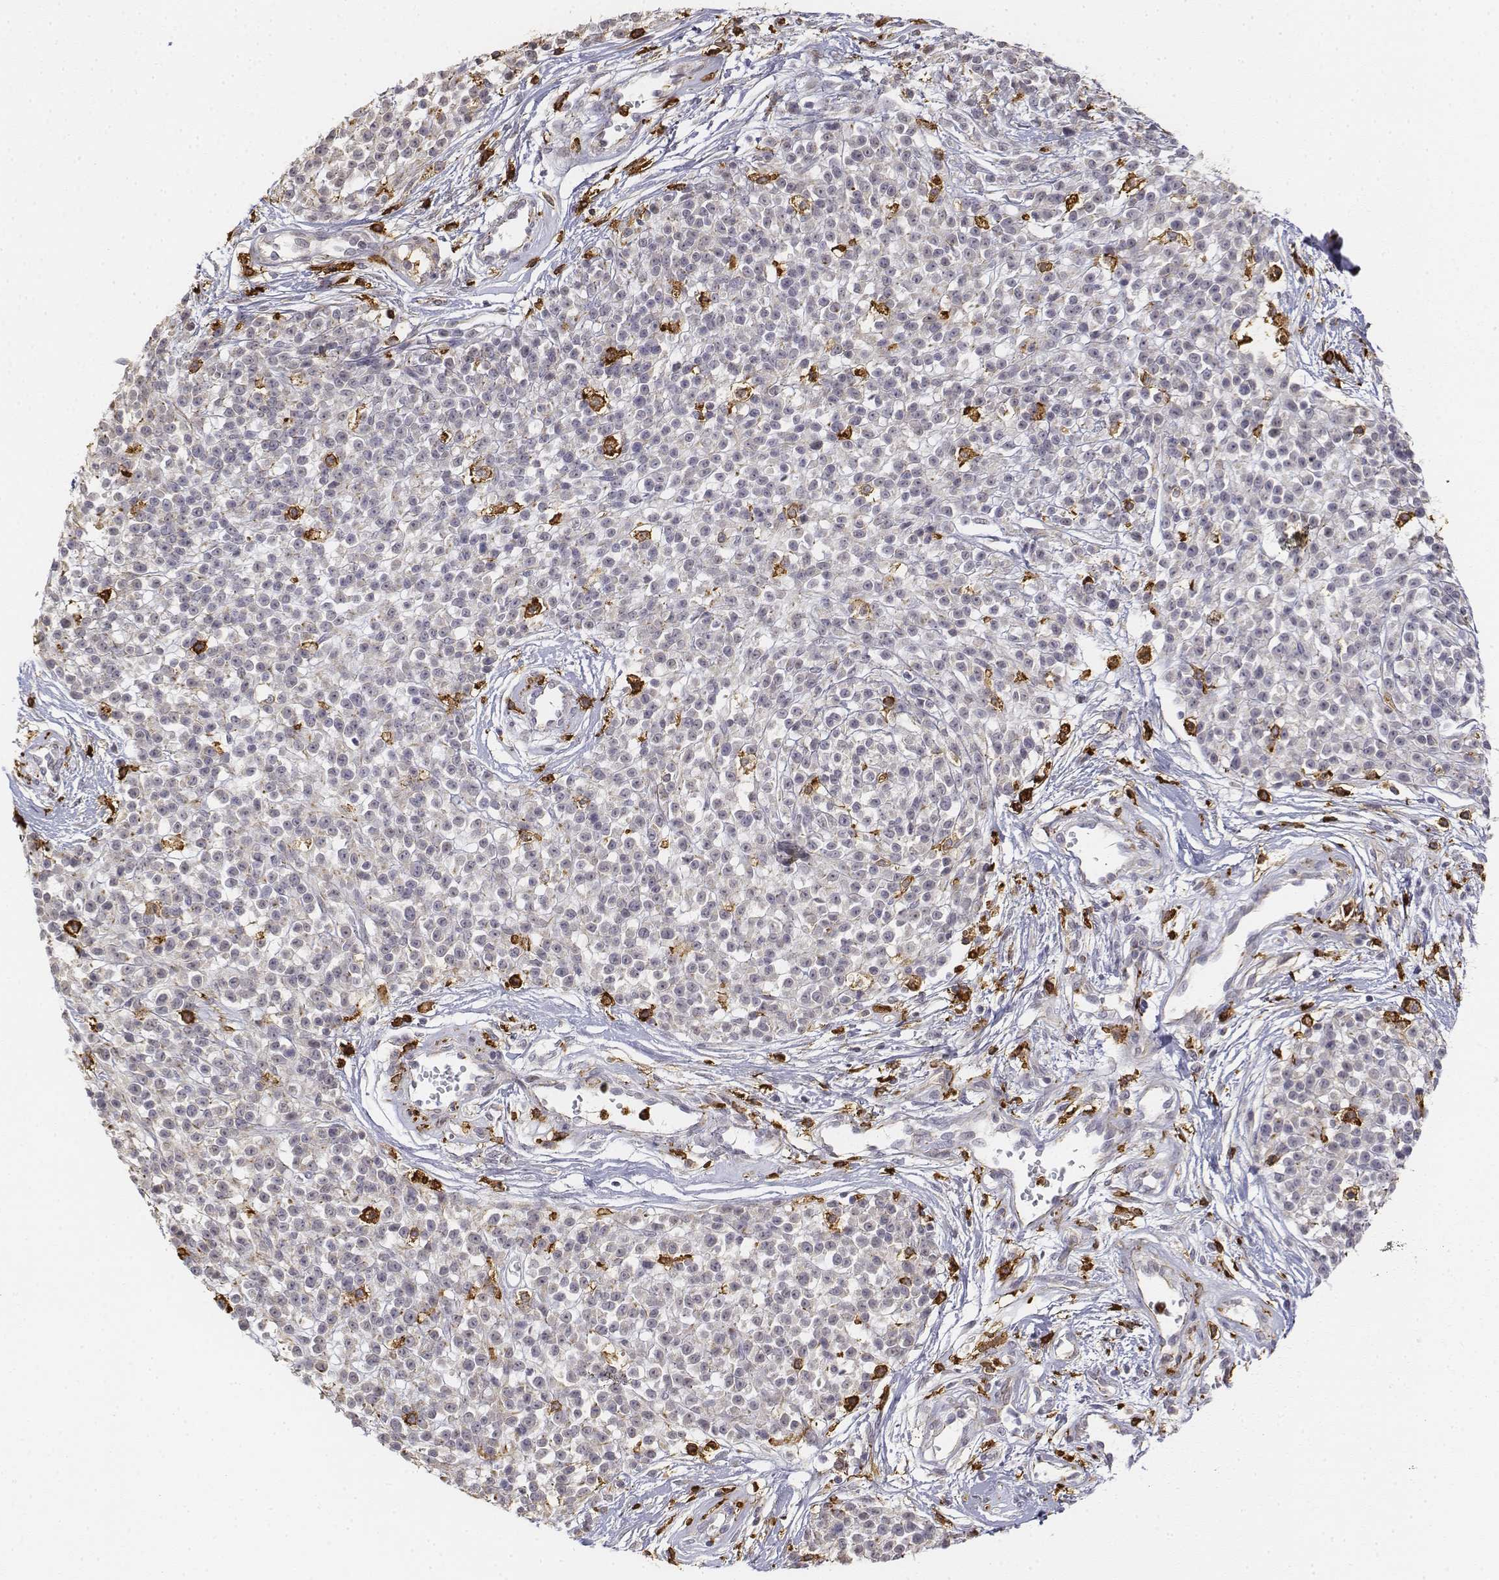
{"staining": {"intensity": "negative", "quantity": "none", "location": "none"}, "tissue": "melanoma", "cell_type": "Tumor cells", "image_type": "cancer", "snomed": [{"axis": "morphology", "description": "Malignant melanoma, NOS"}, {"axis": "topography", "description": "Skin"}, {"axis": "topography", "description": "Skin of trunk"}], "caption": "DAB (3,3'-diaminobenzidine) immunohistochemical staining of human melanoma shows no significant expression in tumor cells.", "gene": "CD14", "patient": {"sex": "male", "age": 74}}